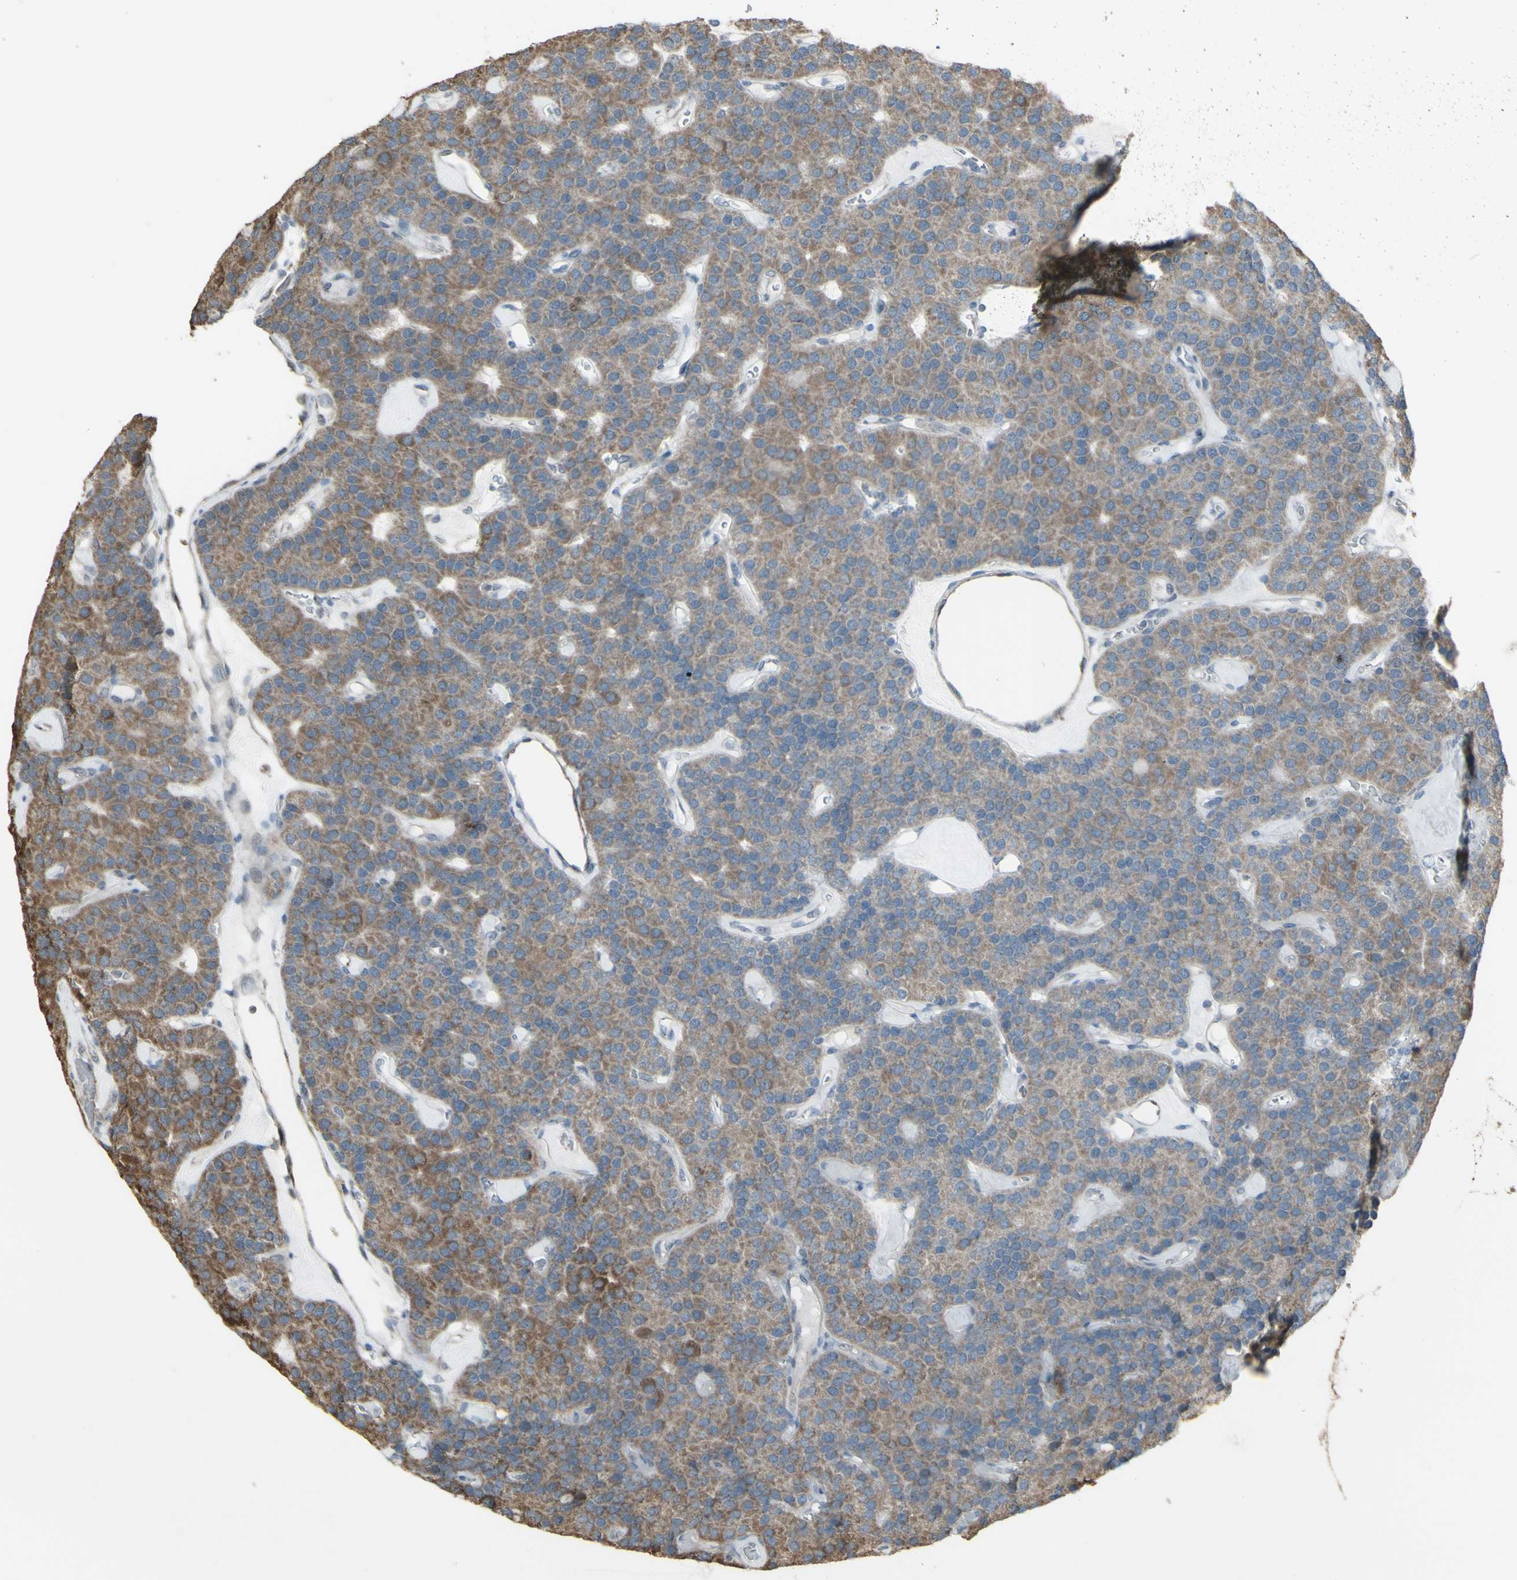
{"staining": {"intensity": "moderate", "quantity": "25%-75%", "location": "cytoplasmic/membranous"}, "tissue": "parathyroid gland", "cell_type": "Glandular cells", "image_type": "normal", "snomed": [{"axis": "morphology", "description": "Normal tissue, NOS"}, {"axis": "morphology", "description": "Adenoma, NOS"}, {"axis": "topography", "description": "Parathyroid gland"}], "caption": "Glandular cells show medium levels of moderate cytoplasmic/membranous staining in approximately 25%-75% of cells in normal human parathyroid gland.", "gene": "ENSG00000285526", "patient": {"sex": "female", "age": 86}}